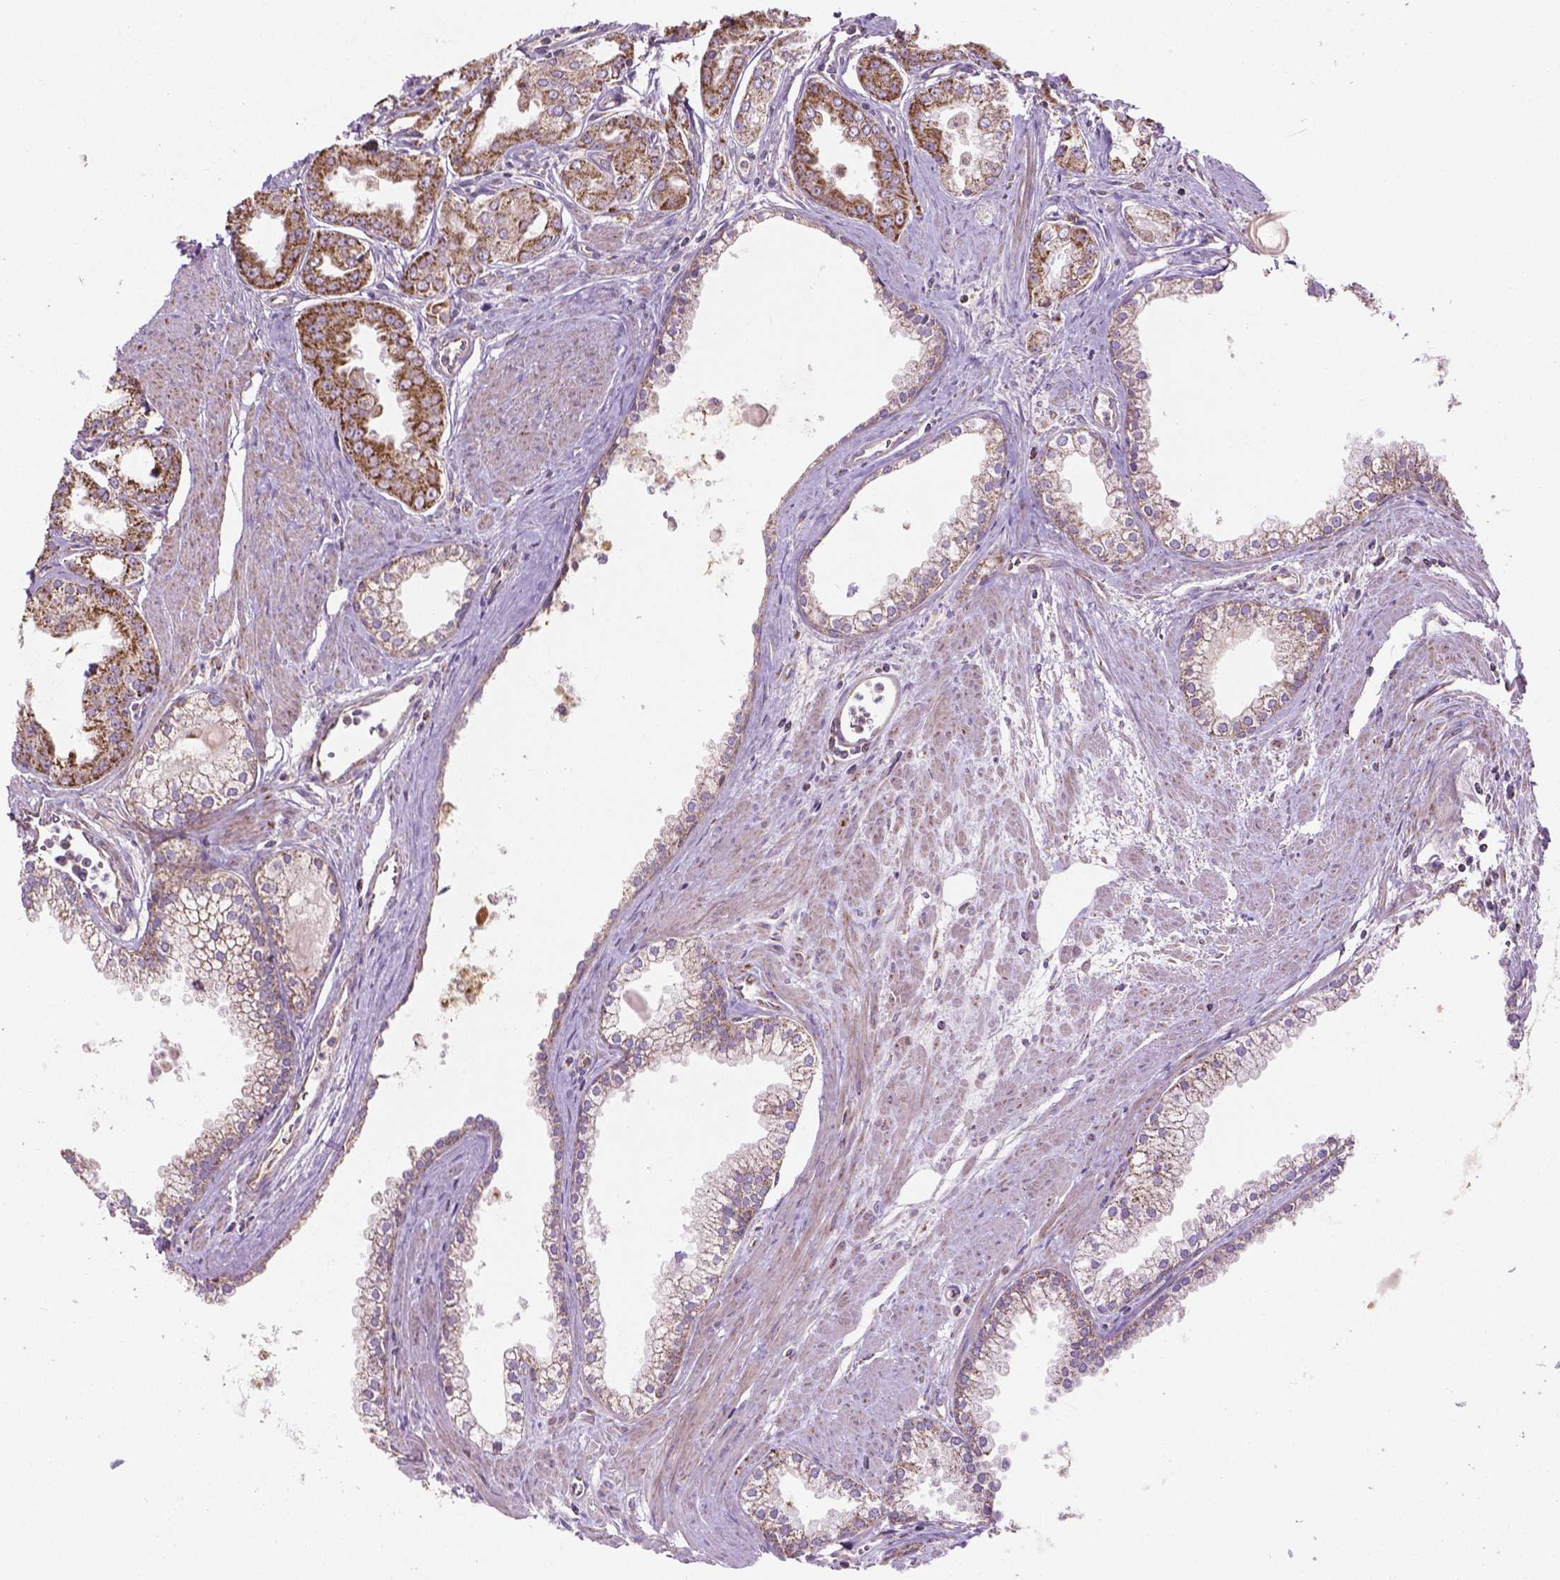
{"staining": {"intensity": "strong", "quantity": ">75%", "location": "cytoplasmic/membranous"}, "tissue": "prostate cancer", "cell_type": "Tumor cells", "image_type": "cancer", "snomed": [{"axis": "morphology", "description": "Adenocarcinoma, NOS"}, {"axis": "topography", "description": "Prostate"}], "caption": "Immunohistochemistry (DAB) staining of human prostate cancer demonstrates strong cytoplasmic/membranous protein positivity in about >75% of tumor cells. (Stains: DAB in brown, nuclei in blue, Microscopy: brightfield microscopy at high magnification).", "gene": "PIBF1", "patient": {"sex": "male", "age": 71}}